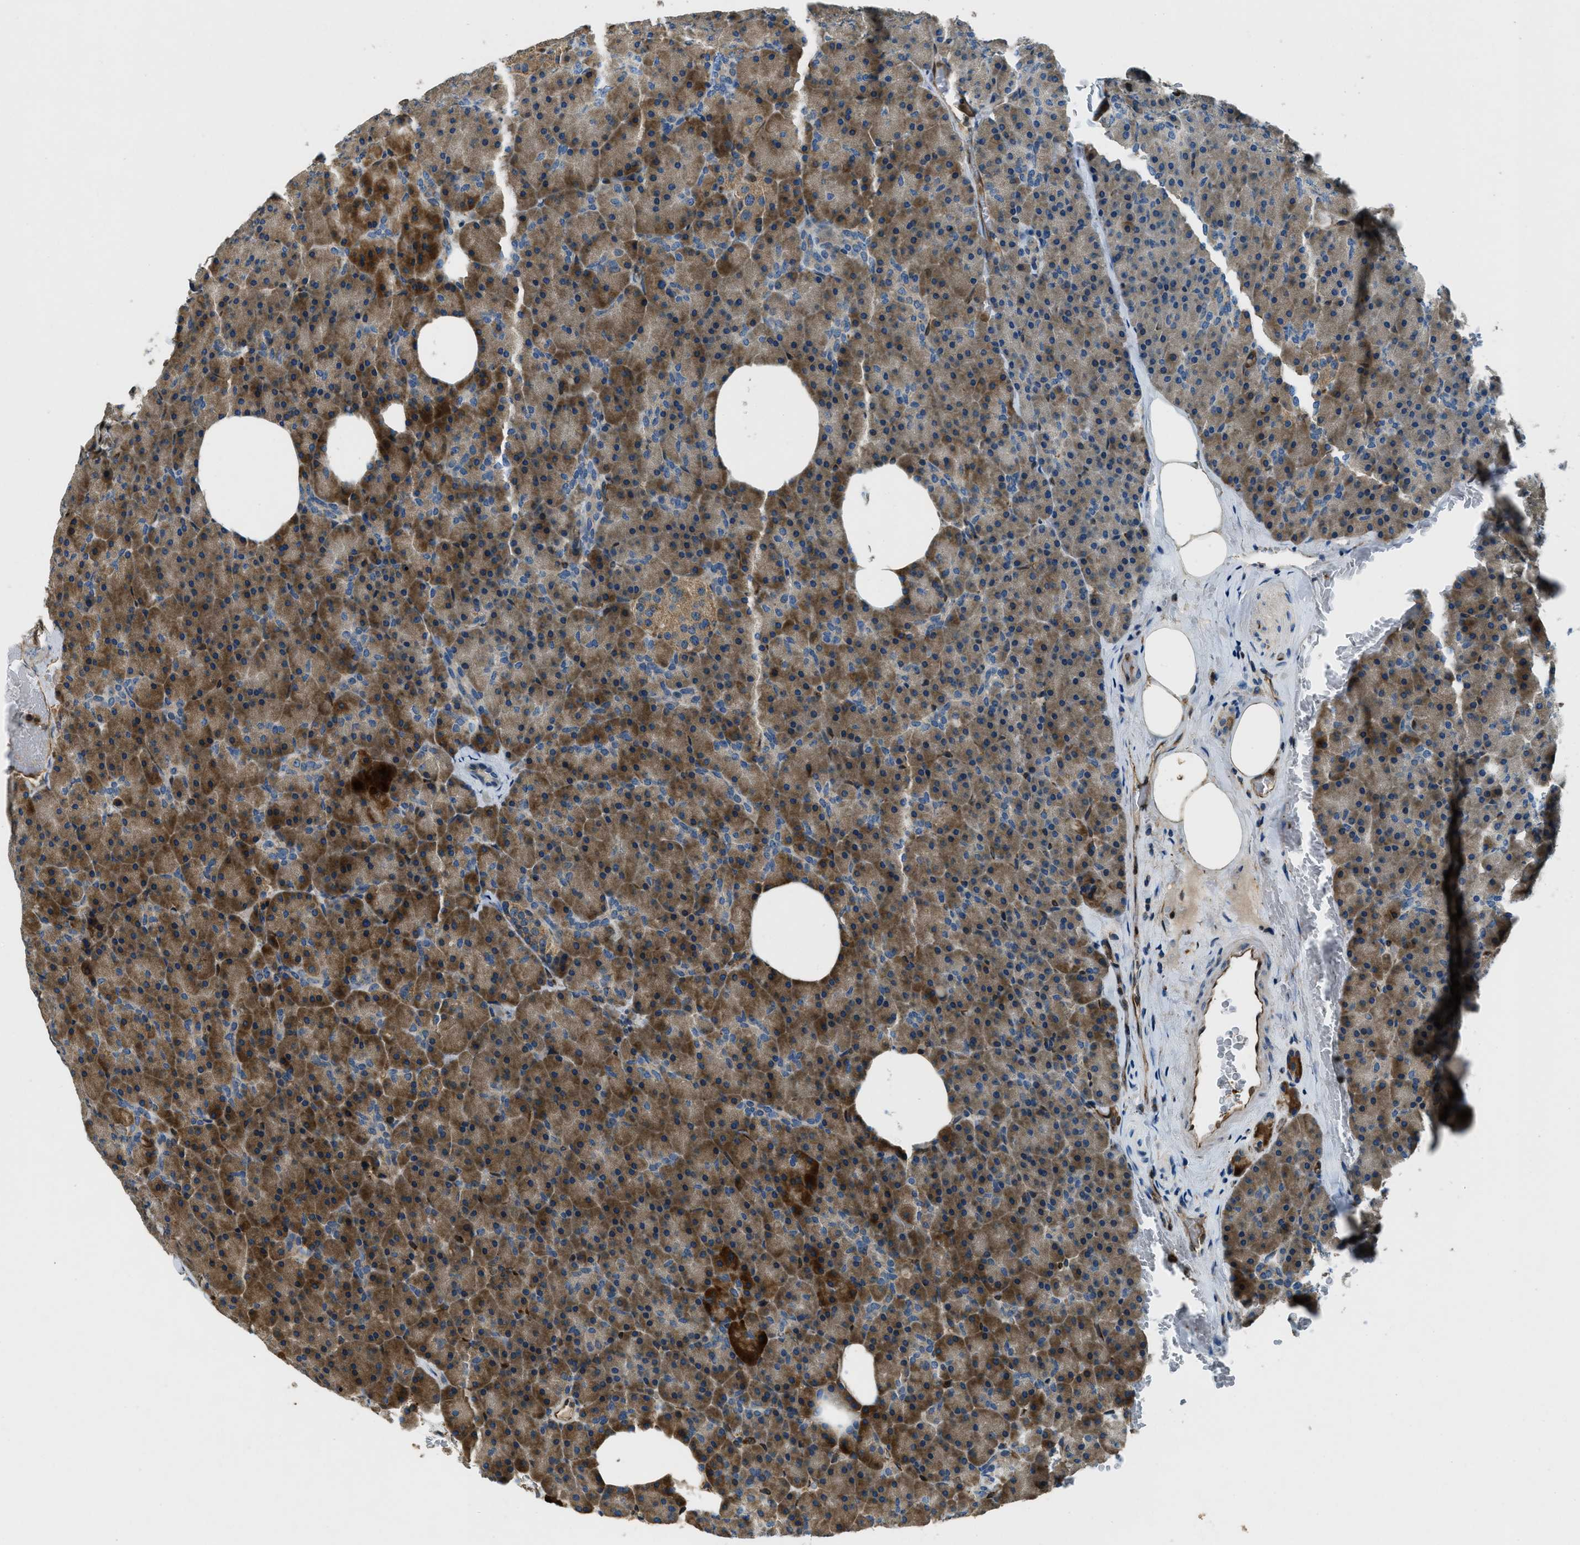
{"staining": {"intensity": "strong", "quantity": ">75%", "location": "cytoplasmic/membranous"}, "tissue": "pancreas", "cell_type": "Exocrine glandular cells", "image_type": "normal", "snomed": [{"axis": "morphology", "description": "Normal tissue, NOS"}, {"axis": "topography", "description": "Pancreas"}], "caption": "Immunohistochemistry (IHC) histopathology image of unremarkable pancreas: pancreas stained using immunohistochemistry (IHC) shows high levels of strong protein expression localized specifically in the cytoplasmic/membranous of exocrine glandular cells, appearing as a cytoplasmic/membranous brown color.", "gene": "GIMAP8", "patient": {"sex": "female", "age": 35}}